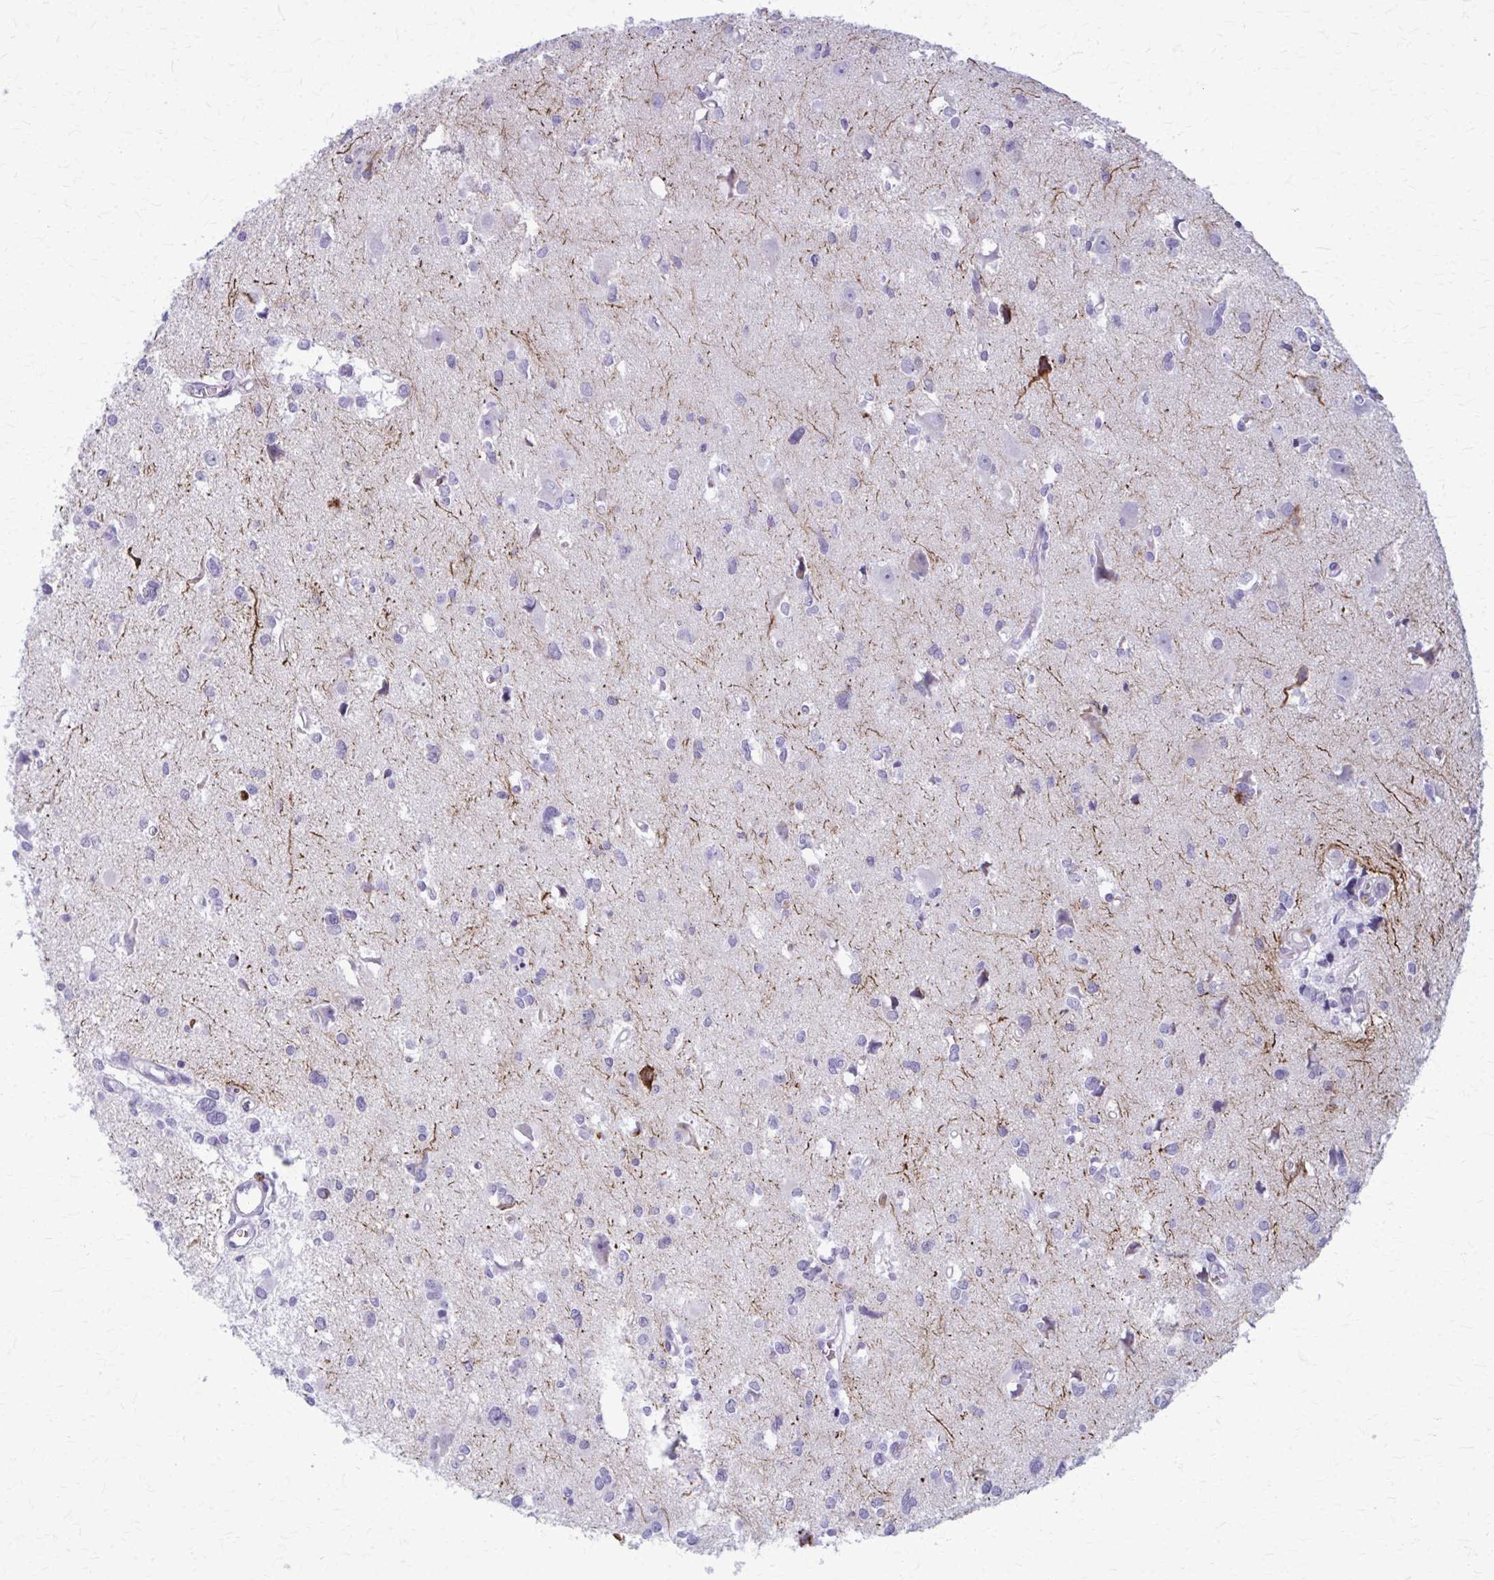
{"staining": {"intensity": "negative", "quantity": "none", "location": "none"}, "tissue": "glioma", "cell_type": "Tumor cells", "image_type": "cancer", "snomed": [{"axis": "morphology", "description": "Glioma, malignant, High grade"}, {"axis": "topography", "description": "Brain"}], "caption": "An immunohistochemistry photomicrograph of glioma is shown. There is no staining in tumor cells of glioma.", "gene": "PEDS1", "patient": {"sex": "male", "age": 23}}